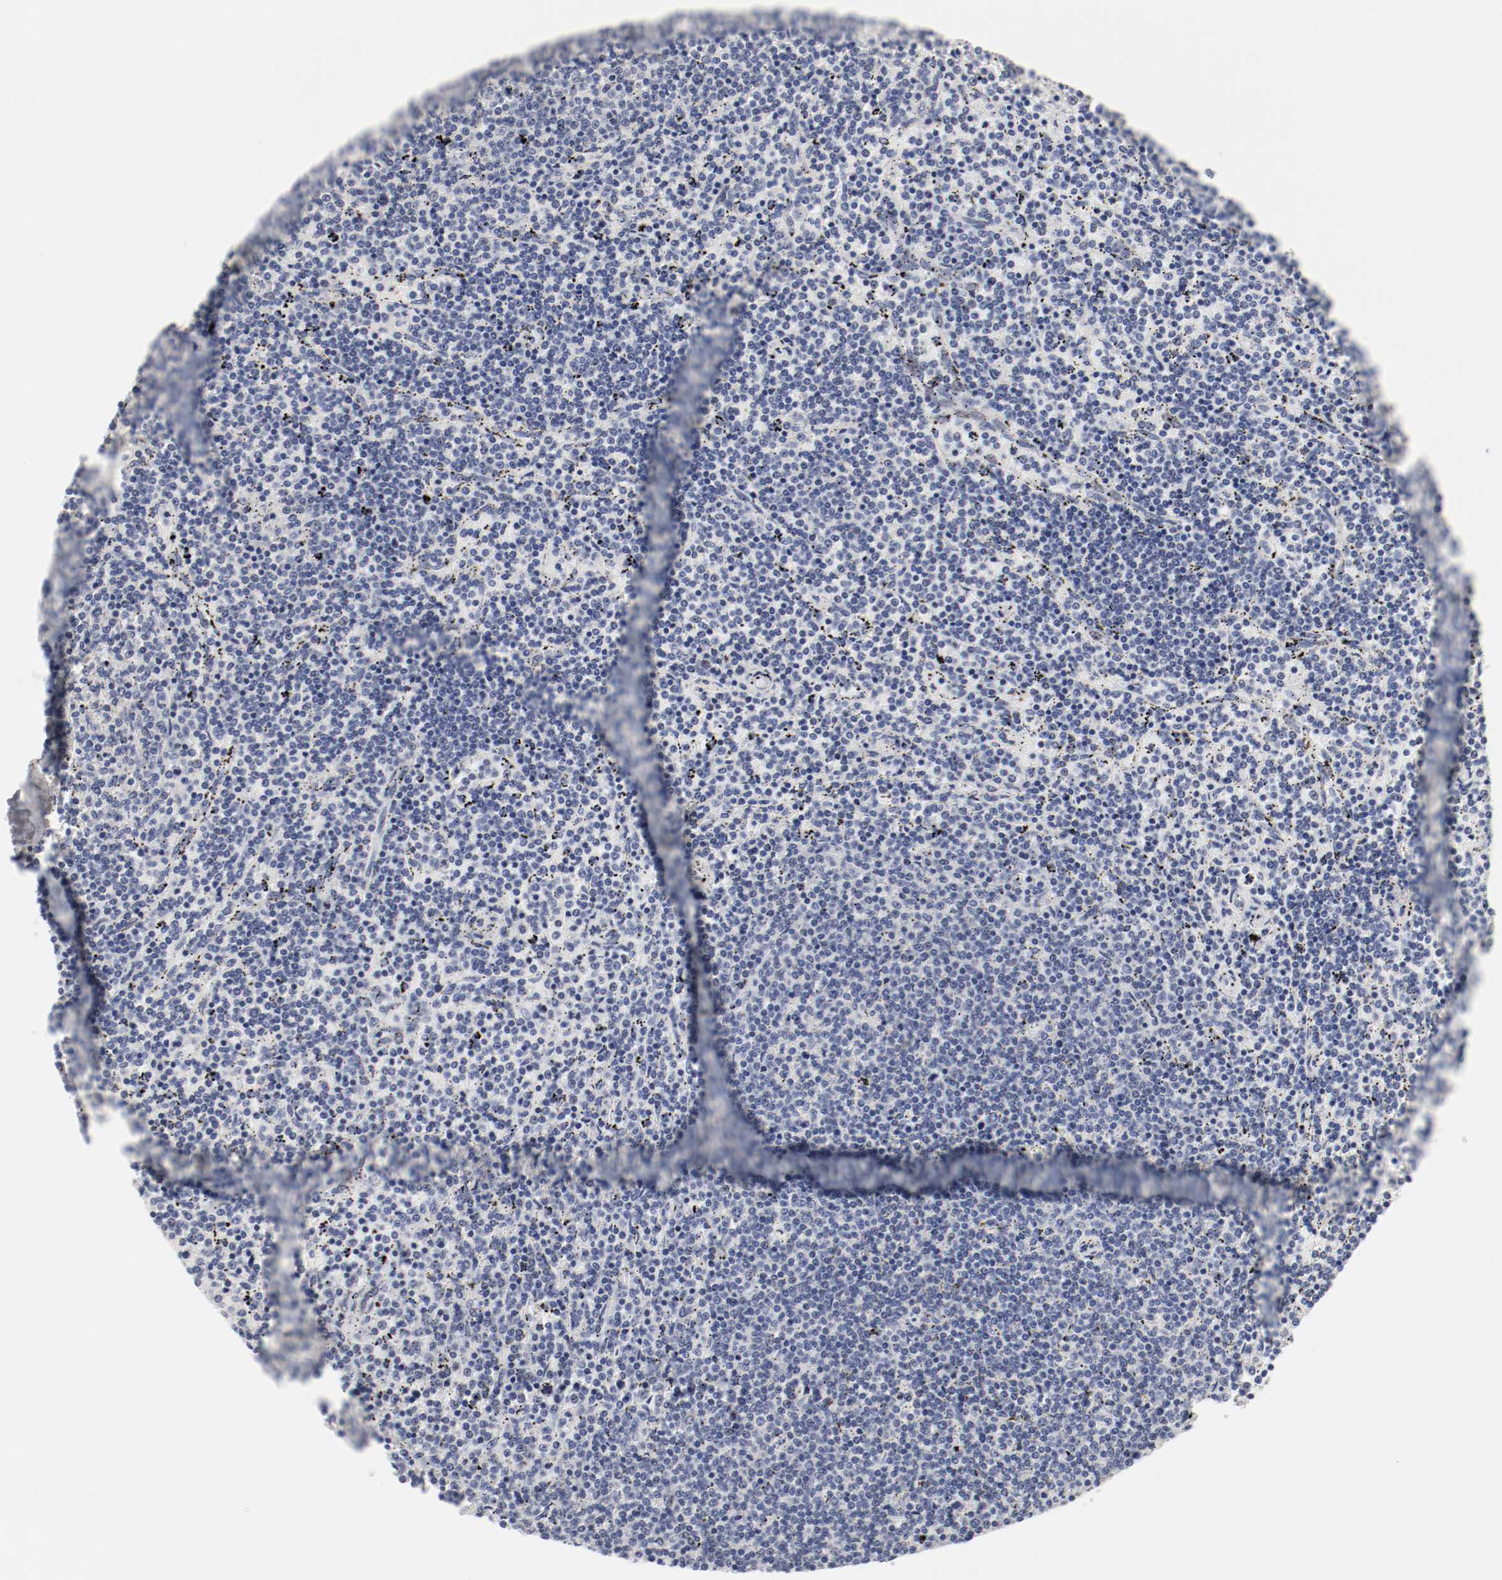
{"staining": {"intensity": "negative", "quantity": "none", "location": "none"}, "tissue": "lymphoma", "cell_type": "Tumor cells", "image_type": "cancer", "snomed": [{"axis": "morphology", "description": "Malignant lymphoma, non-Hodgkin's type, Low grade"}, {"axis": "topography", "description": "Spleen"}], "caption": "Malignant lymphoma, non-Hodgkin's type (low-grade) was stained to show a protein in brown. There is no significant positivity in tumor cells. (Brightfield microscopy of DAB immunohistochemistry at high magnification).", "gene": "GPR143", "patient": {"sex": "female", "age": 50}}